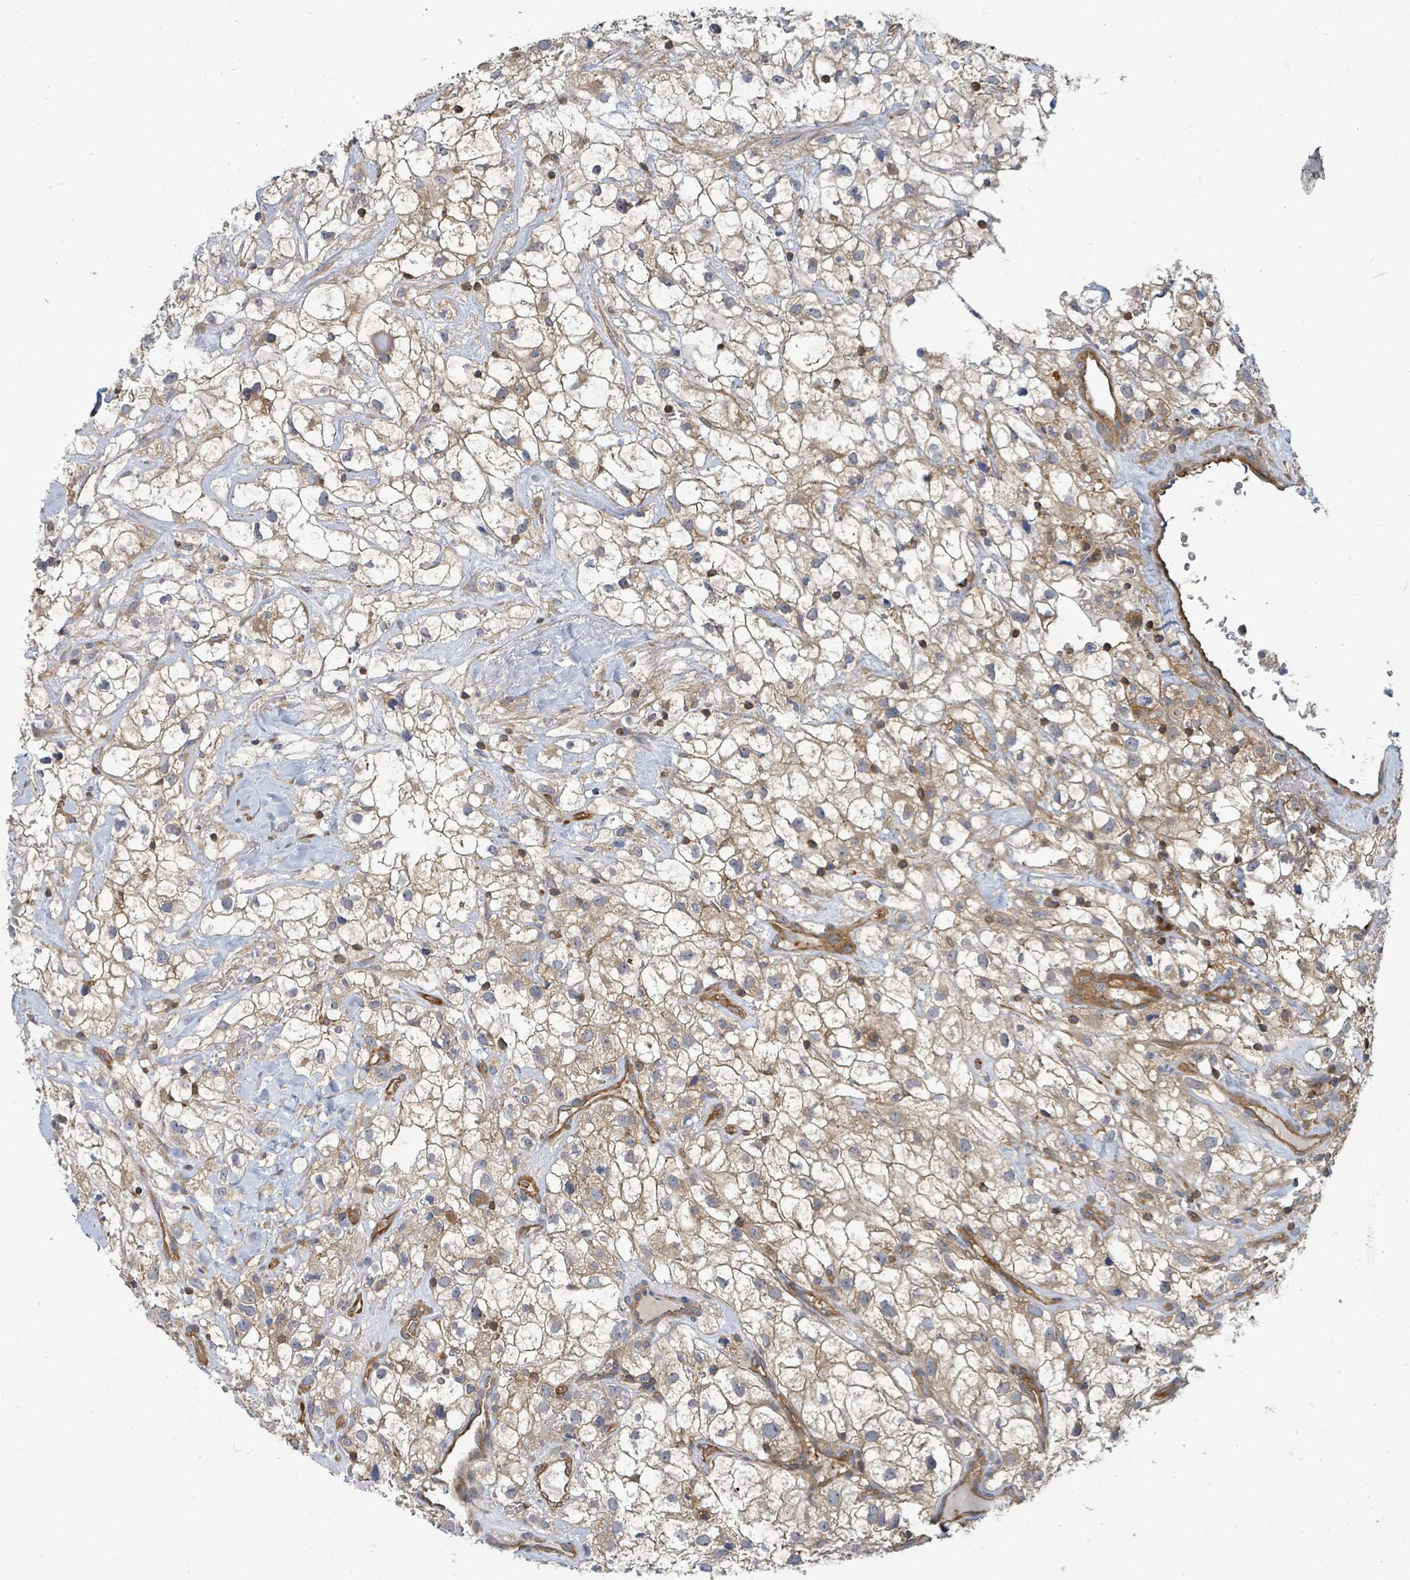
{"staining": {"intensity": "weak", "quantity": ">75%", "location": "cytoplasmic/membranous"}, "tissue": "renal cancer", "cell_type": "Tumor cells", "image_type": "cancer", "snomed": [{"axis": "morphology", "description": "Adenocarcinoma, NOS"}, {"axis": "topography", "description": "Kidney"}], "caption": "This histopathology image exhibits renal cancer stained with immunohistochemistry to label a protein in brown. The cytoplasmic/membranous of tumor cells show weak positivity for the protein. Nuclei are counter-stained blue.", "gene": "BOLA2B", "patient": {"sex": "male", "age": 59}}